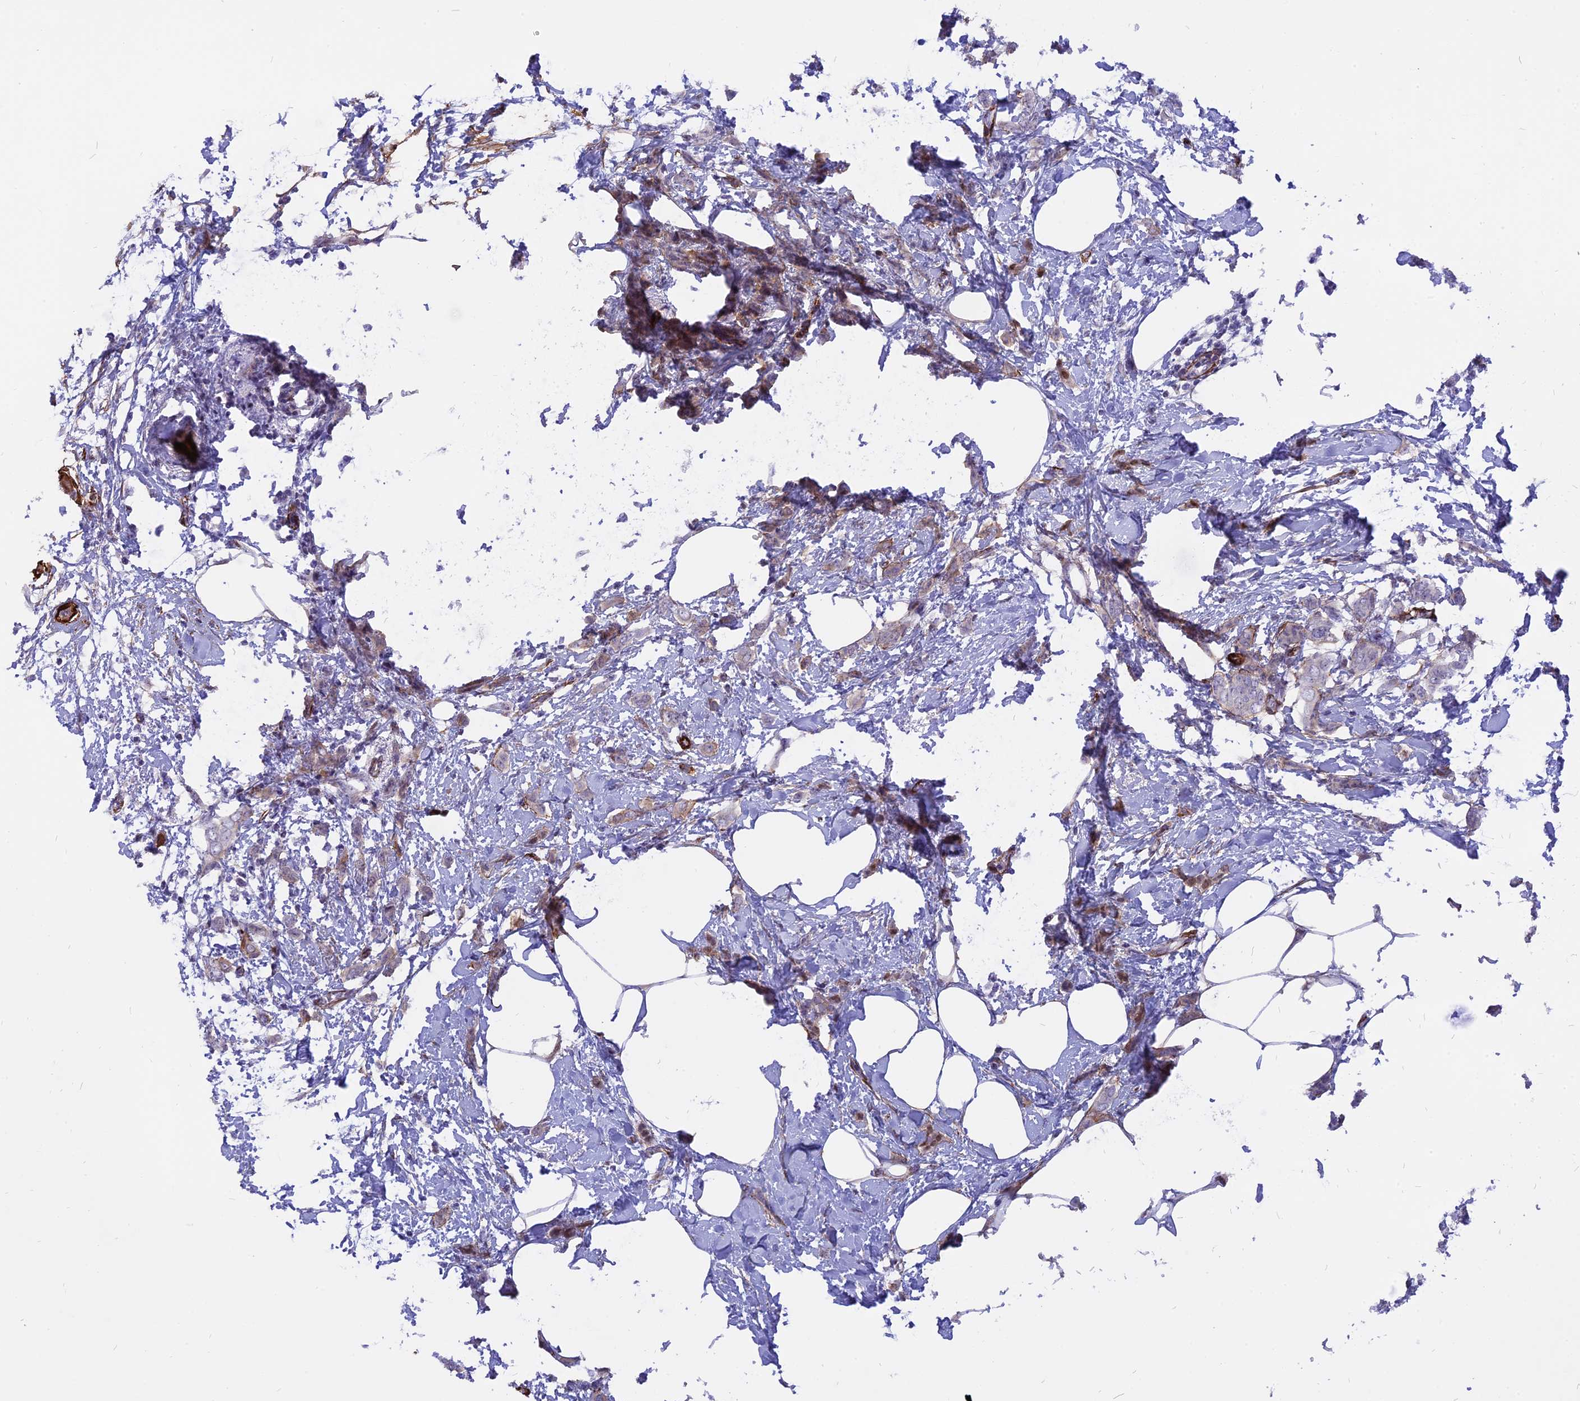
{"staining": {"intensity": "negative", "quantity": "none", "location": "none"}, "tissue": "breast cancer", "cell_type": "Tumor cells", "image_type": "cancer", "snomed": [{"axis": "morphology", "description": "Duct carcinoma"}, {"axis": "topography", "description": "Breast"}], "caption": "High magnification brightfield microscopy of infiltrating ductal carcinoma (breast) stained with DAB (3,3'-diaminobenzidine) (brown) and counterstained with hematoxylin (blue): tumor cells show no significant positivity.", "gene": "CENPV", "patient": {"sex": "female", "age": 72}}